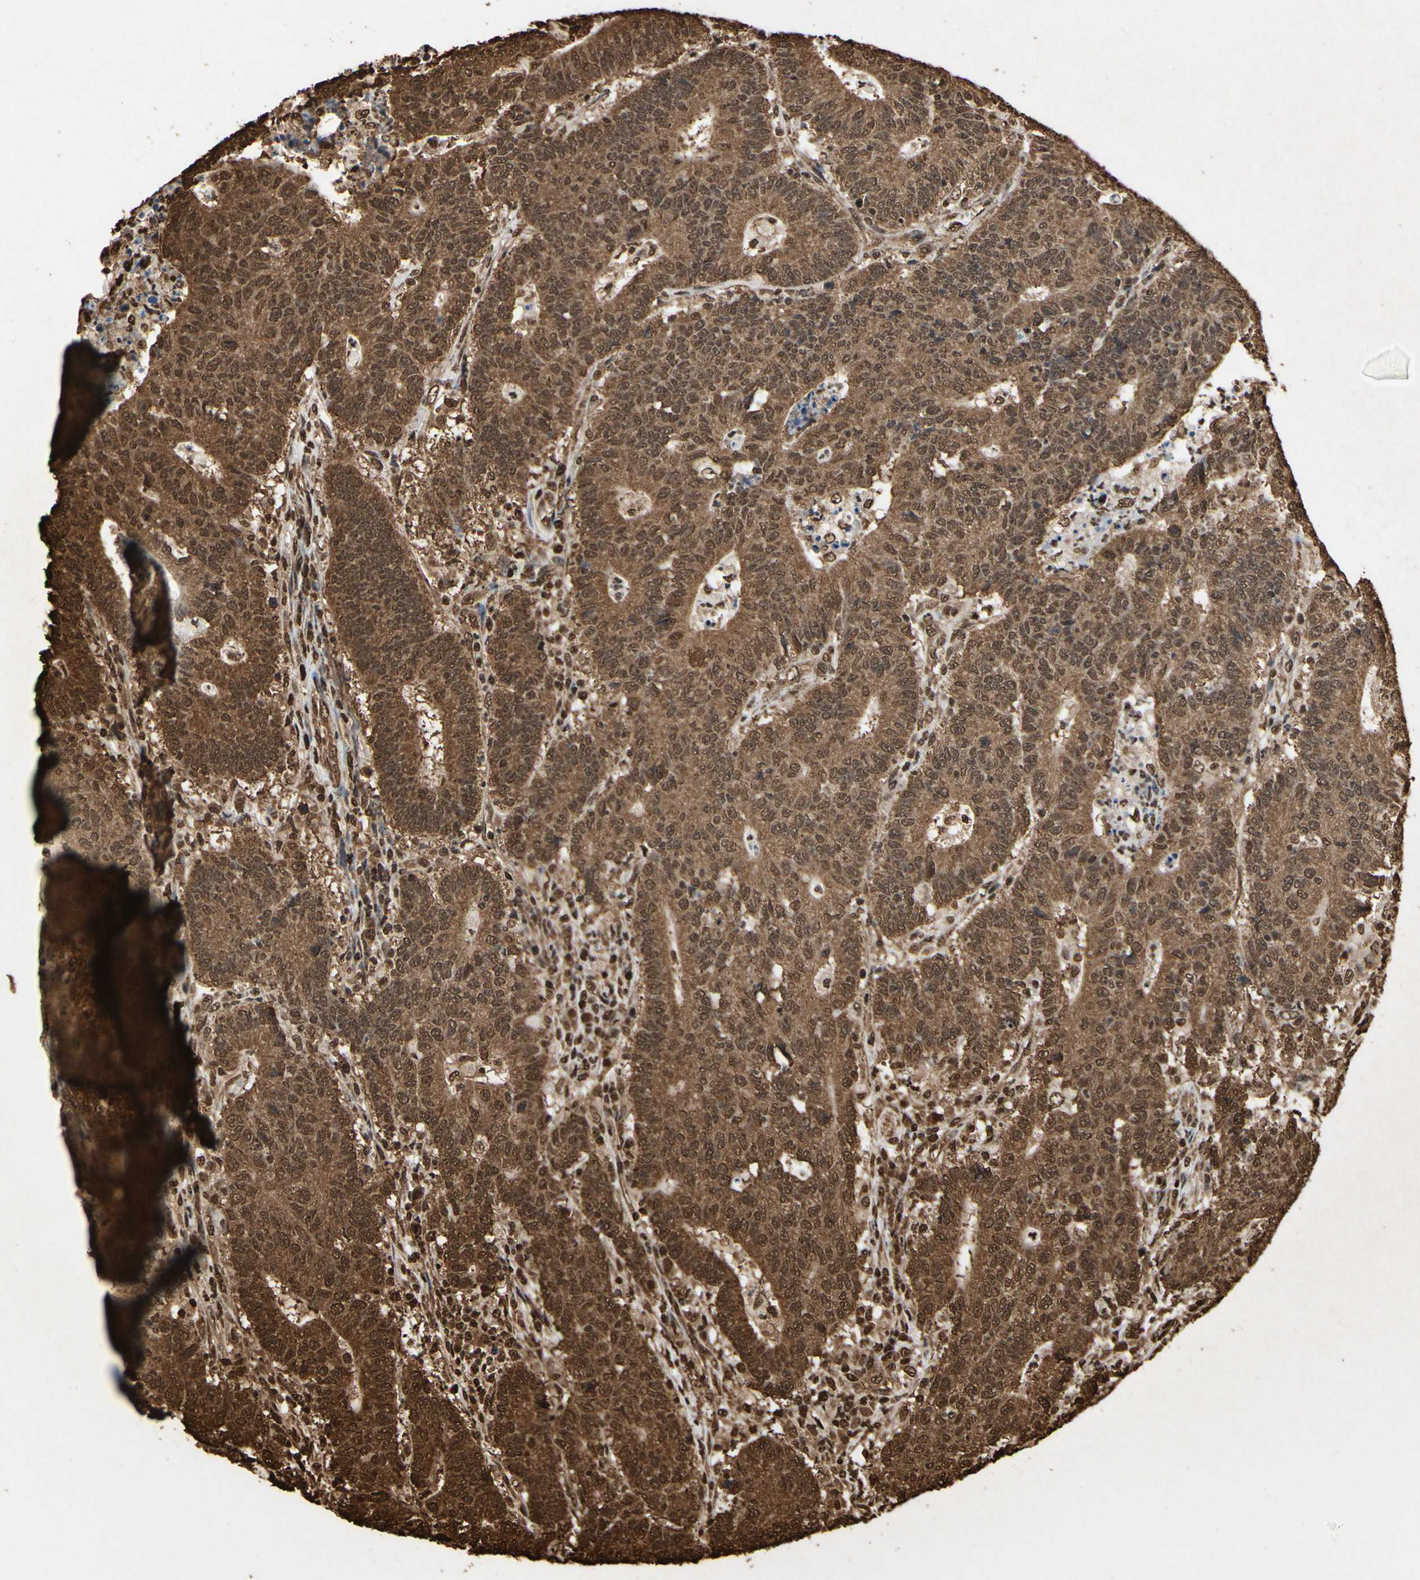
{"staining": {"intensity": "strong", "quantity": ">75%", "location": "cytoplasmic/membranous,nuclear"}, "tissue": "colorectal cancer", "cell_type": "Tumor cells", "image_type": "cancer", "snomed": [{"axis": "morphology", "description": "Normal tissue, NOS"}, {"axis": "morphology", "description": "Adenocarcinoma, NOS"}, {"axis": "topography", "description": "Colon"}], "caption": "This micrograph shows immunohistochemistry staining of colorectal adenocarcinoma, with high strong cytoplasmic/membranous and nuclear positivity in about >75% of tumor cells.", "gene": "HNRNPK", "patient": {"sex": "female", "age": 75}}